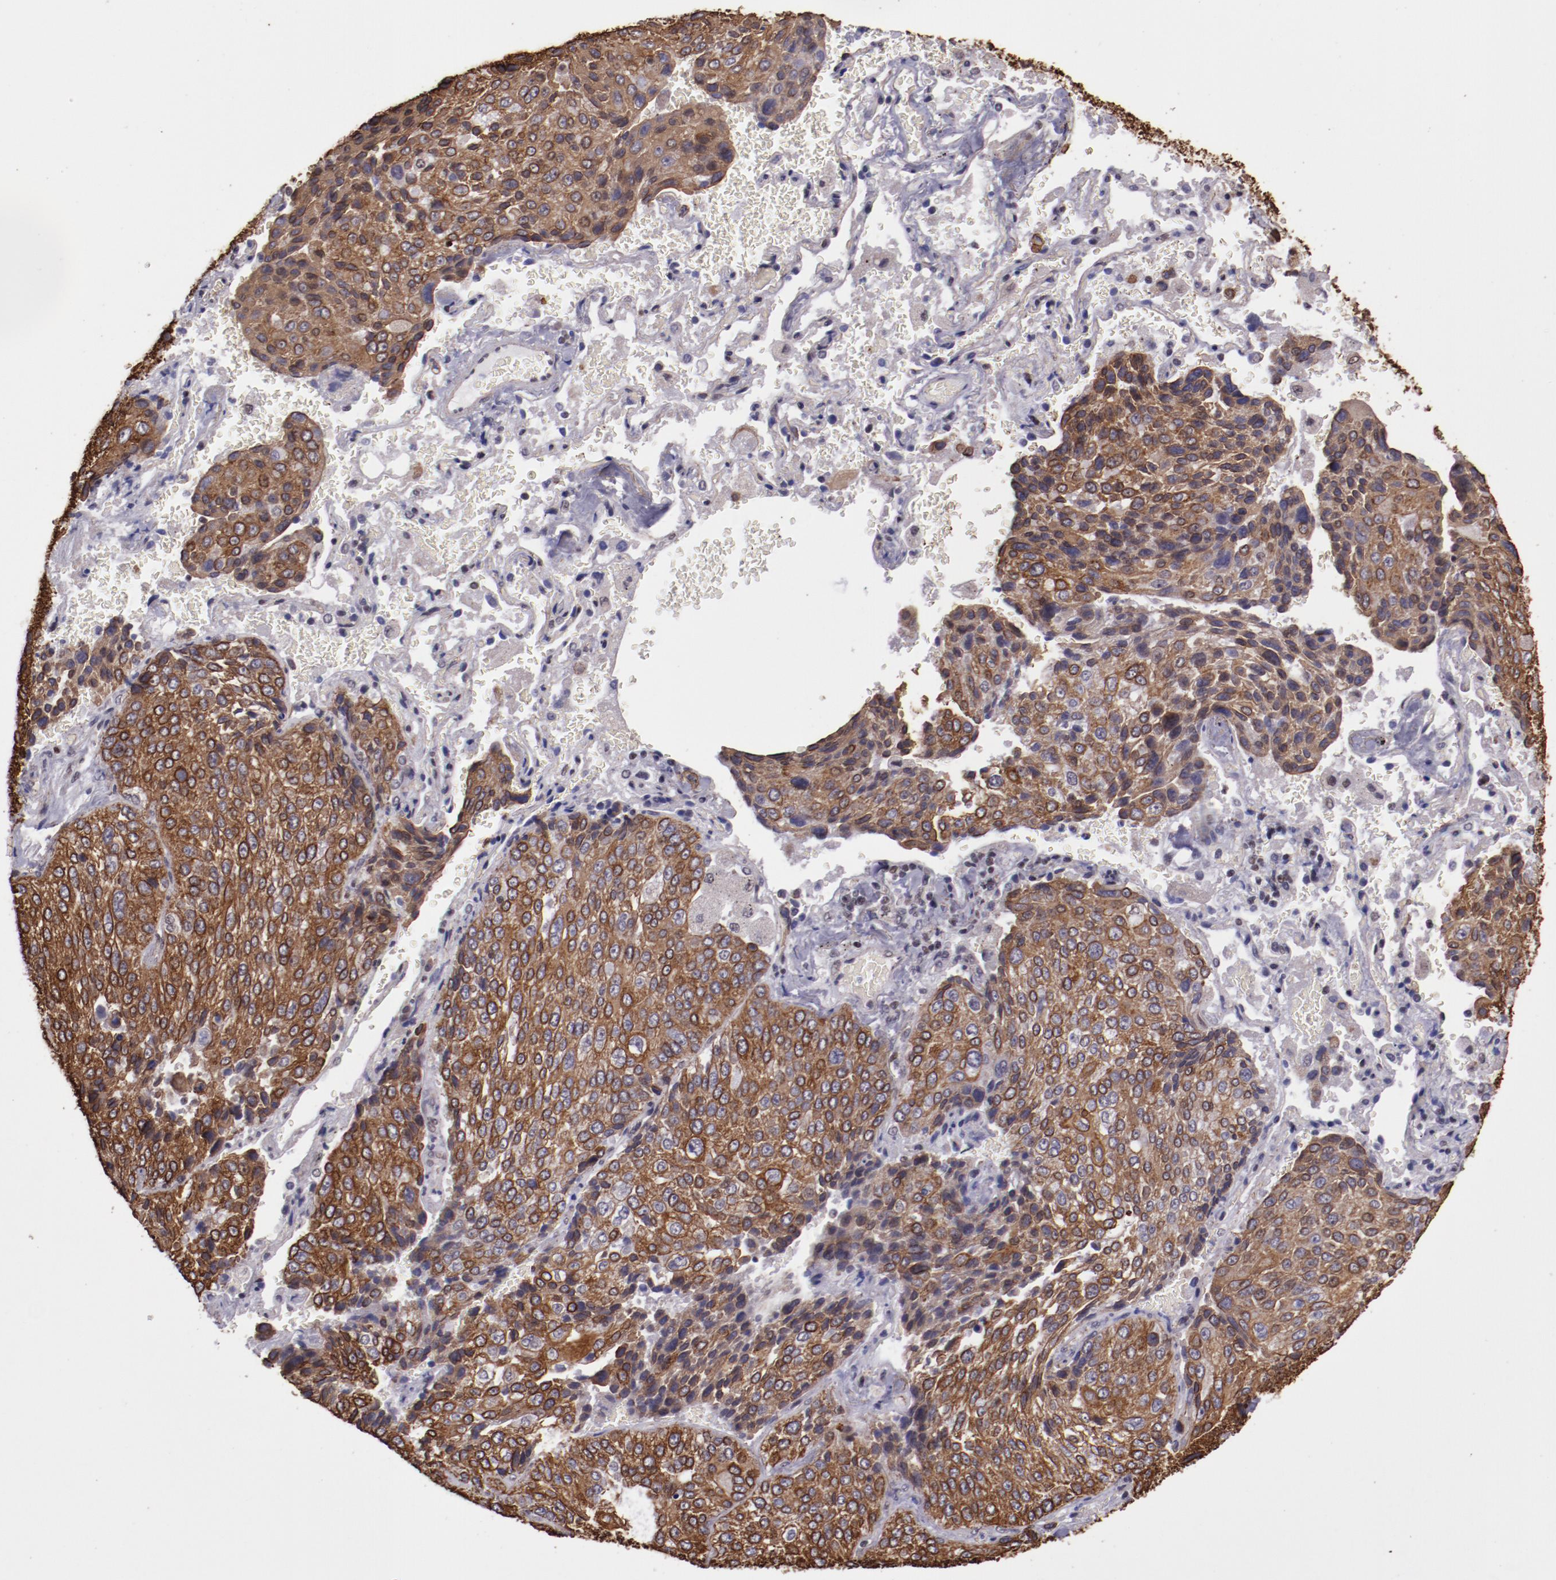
{"staining": {"intensity": "strong", "quantity": ">75%", "location": "cytoplasmic/membranous"}, "tissue": "lung cancer", "cell_type": "Tumor cells", "image_type": "cancer", "snomed": [{"axis": "morphology", "description": "Squamous cell carcinoma, NOS"}, {"axis": "topography", "description": "Lung"}], "caption": "A high amount of strong cytoplasmic/membranous staining is appreciated in approximately >75% of tumor cells in squamous cell carcinoma (lung) tissue. (DAB IHC with brightfield microscopy, high magnification).", "gene": "ELF1", "patient": {"sex": "male", "age": 54}}